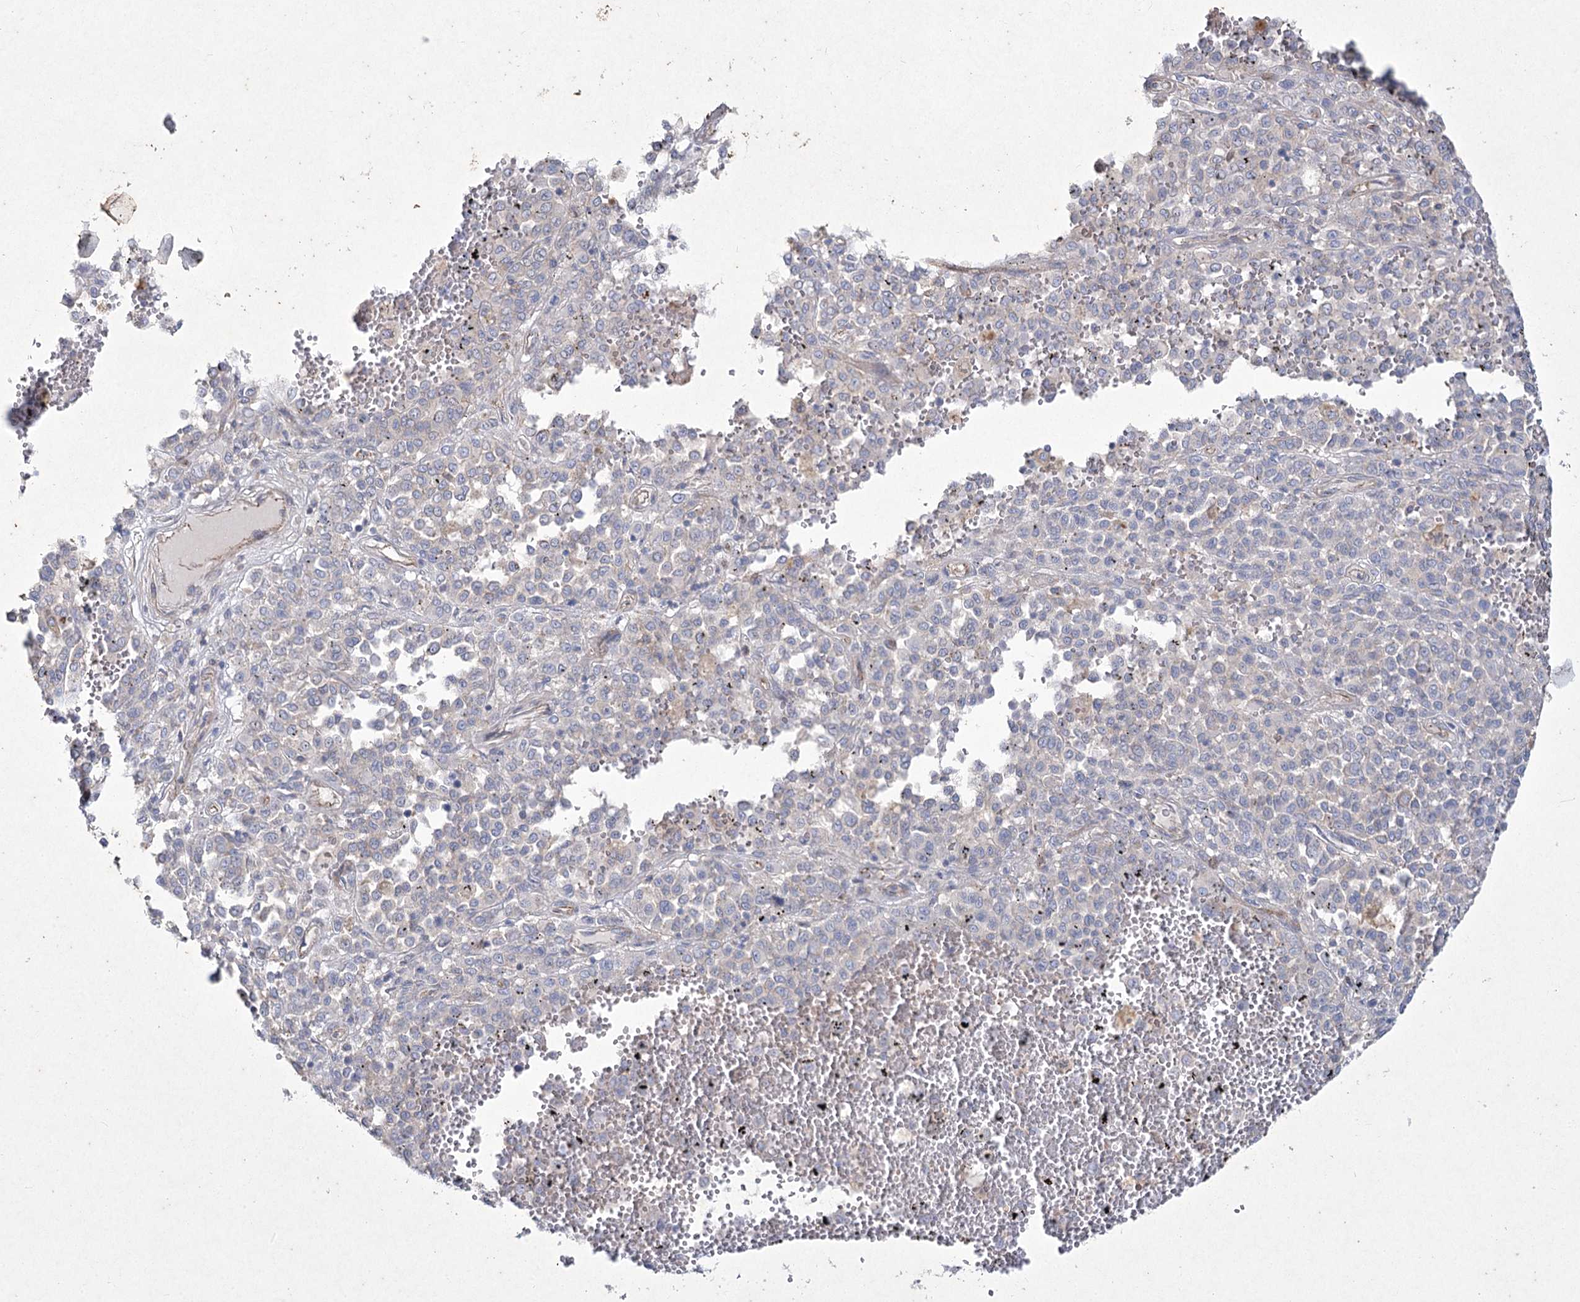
{"staining": {"intensity": "negative", "quantity": "none", "location": "none"}, "tissue": "melanoma", "cell_type": "Tumor cells", "image_type": "cancer", "snomed": [{"axis": "morphology", "description": "Malignant melanoma, Metastatic site"}, {"axis": "topography", "description": "Pancreas"}], "caption": "Immunohistochemical staining of human malignant melanoma (metastatic site) reveals no significant expression in tumor cells.", "gene": "LDLRAD3", "patient": {"sex": "female", "age": 30}}